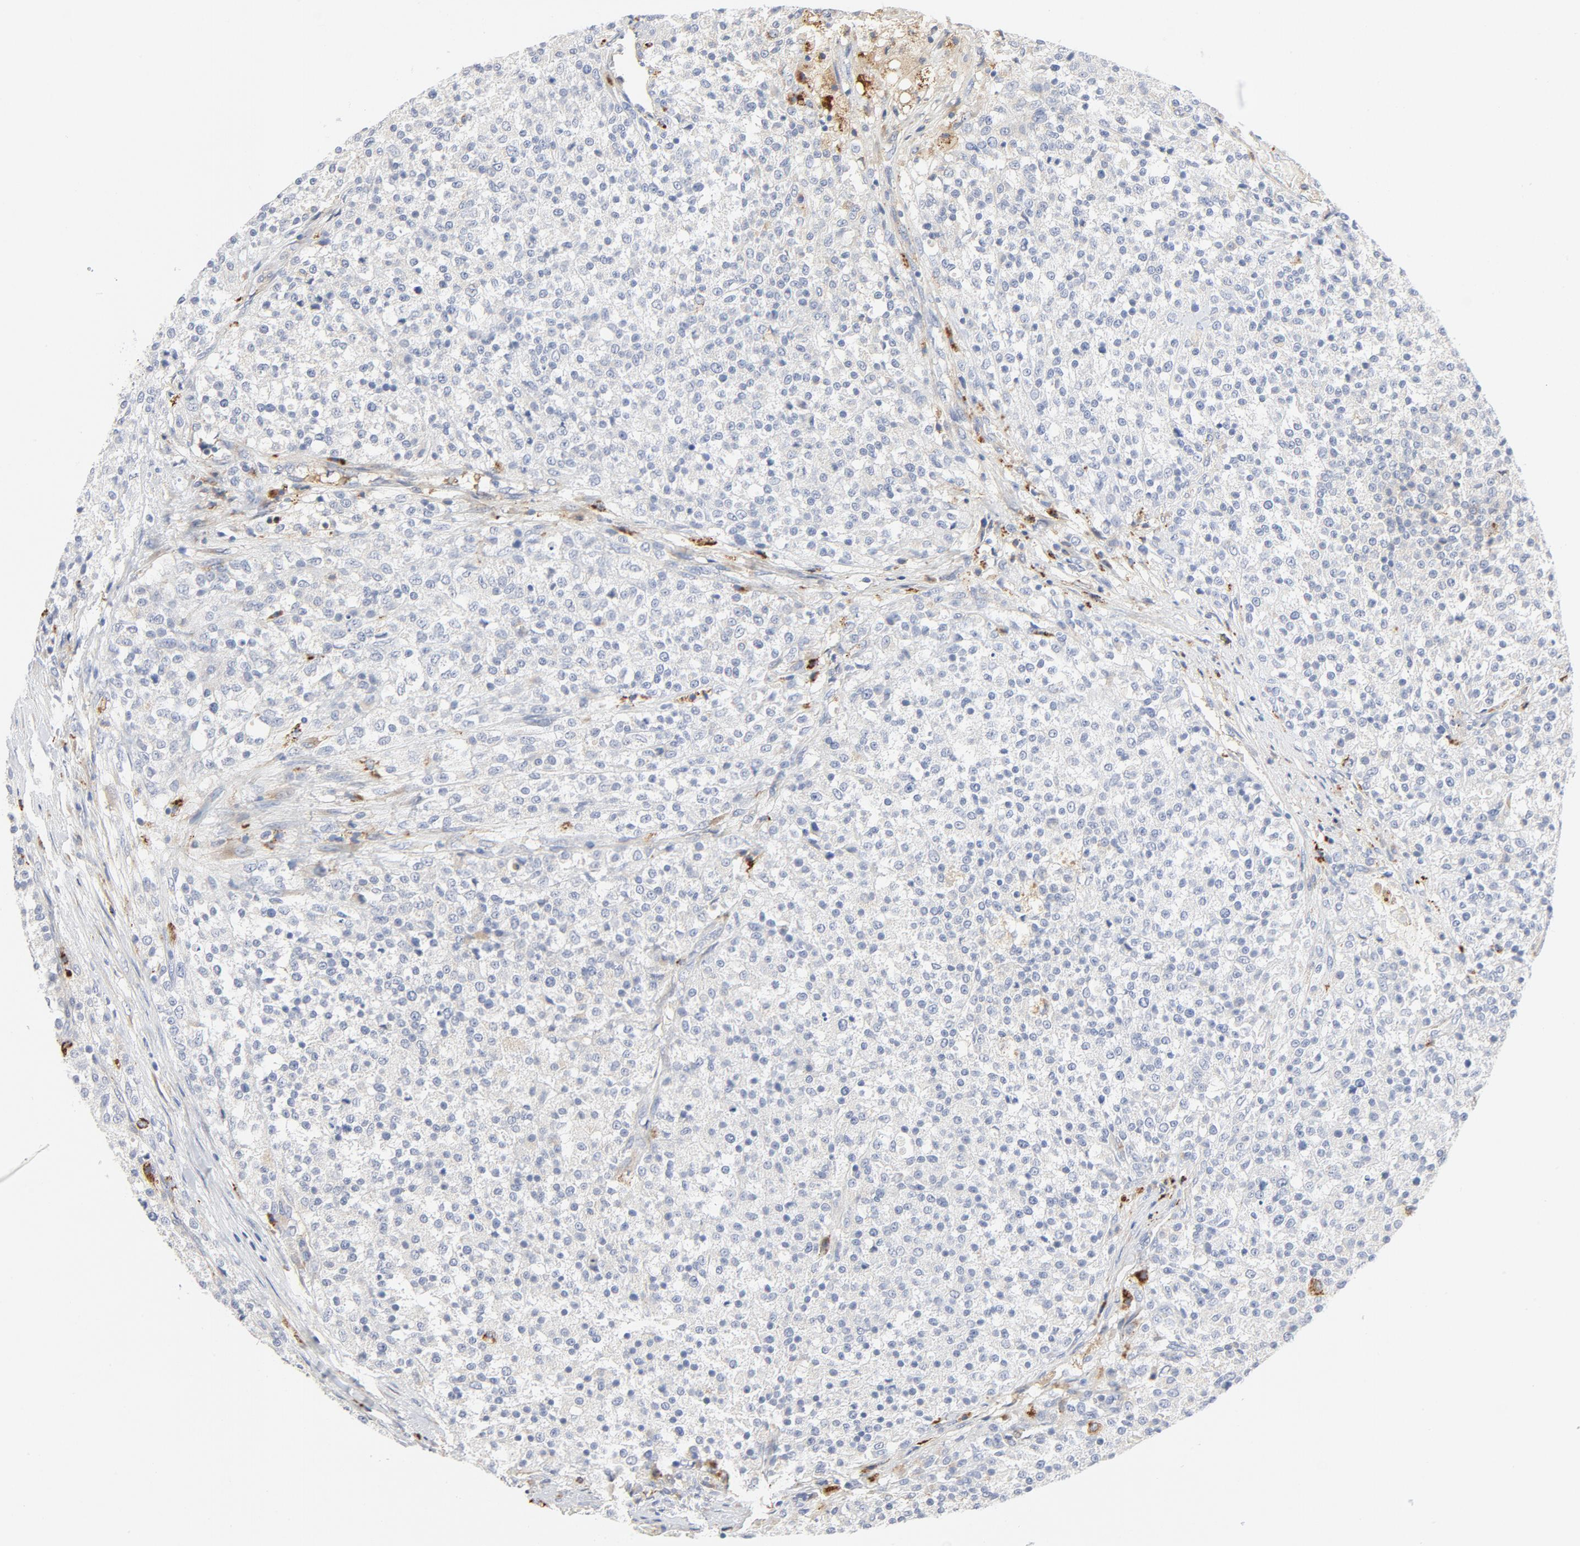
{"staining": {"intensity": "negative", "quantity": "none", "location": "none"}, "tissue": "testis cancer", "cell_type": "Tumor cells", "image_type": "cancer", "snomed": [{"axis": "morphology", "description": "Seminoma, NOS"}, {"axis": "topography", "description": "Testis"}], "caption": "IHC of human seminoma (testis) demonstrates no staining in tumor cells. Nuclei are stained in blue.", "gene": "MAGEB17", "patient": {"sex": "male", "age": 59}}